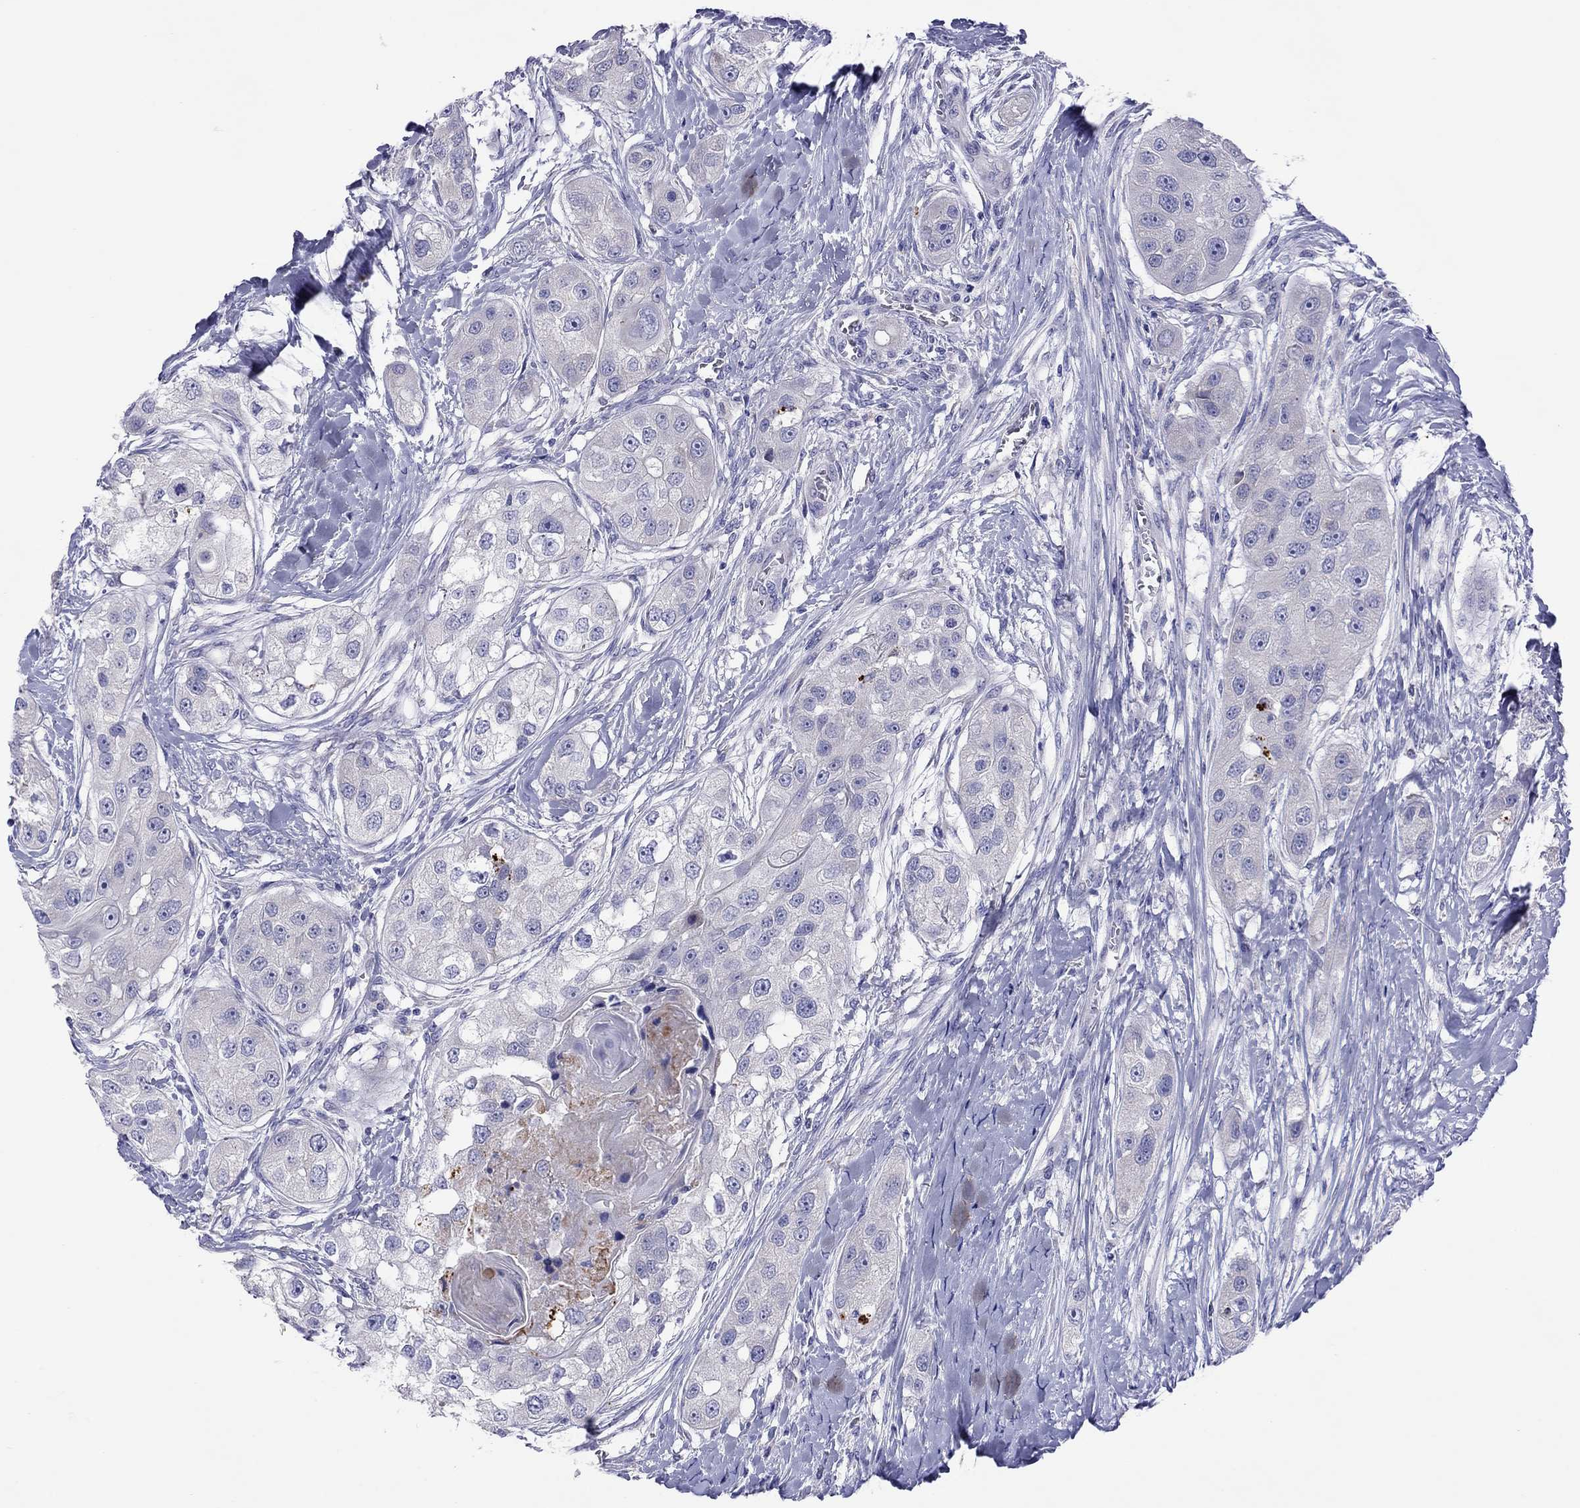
{"staining": {"intensity": "negative", "quantity": "none", "location": "none"}, "tissue": "head and neck cancer", "cell_type": "Tumor cells", "image_type": "cancer", "snomed": [{"axis": "morphology", "description": "Normal tissue, NOS"}, {"axis": "morphology", "description": "Squamous cell carcinoma, NOS"}, {"axis": "topography", "description": "Skeletal muscle"}, {"axis": "topography", "description": "Head-Neck"}], "caption": "Protein analysis of squamous cell carcinoma (head and neck) shows no significant expression in tumor cells.", "gene": "COL9A1", "patient": {"sex": "male", "age": 51}}